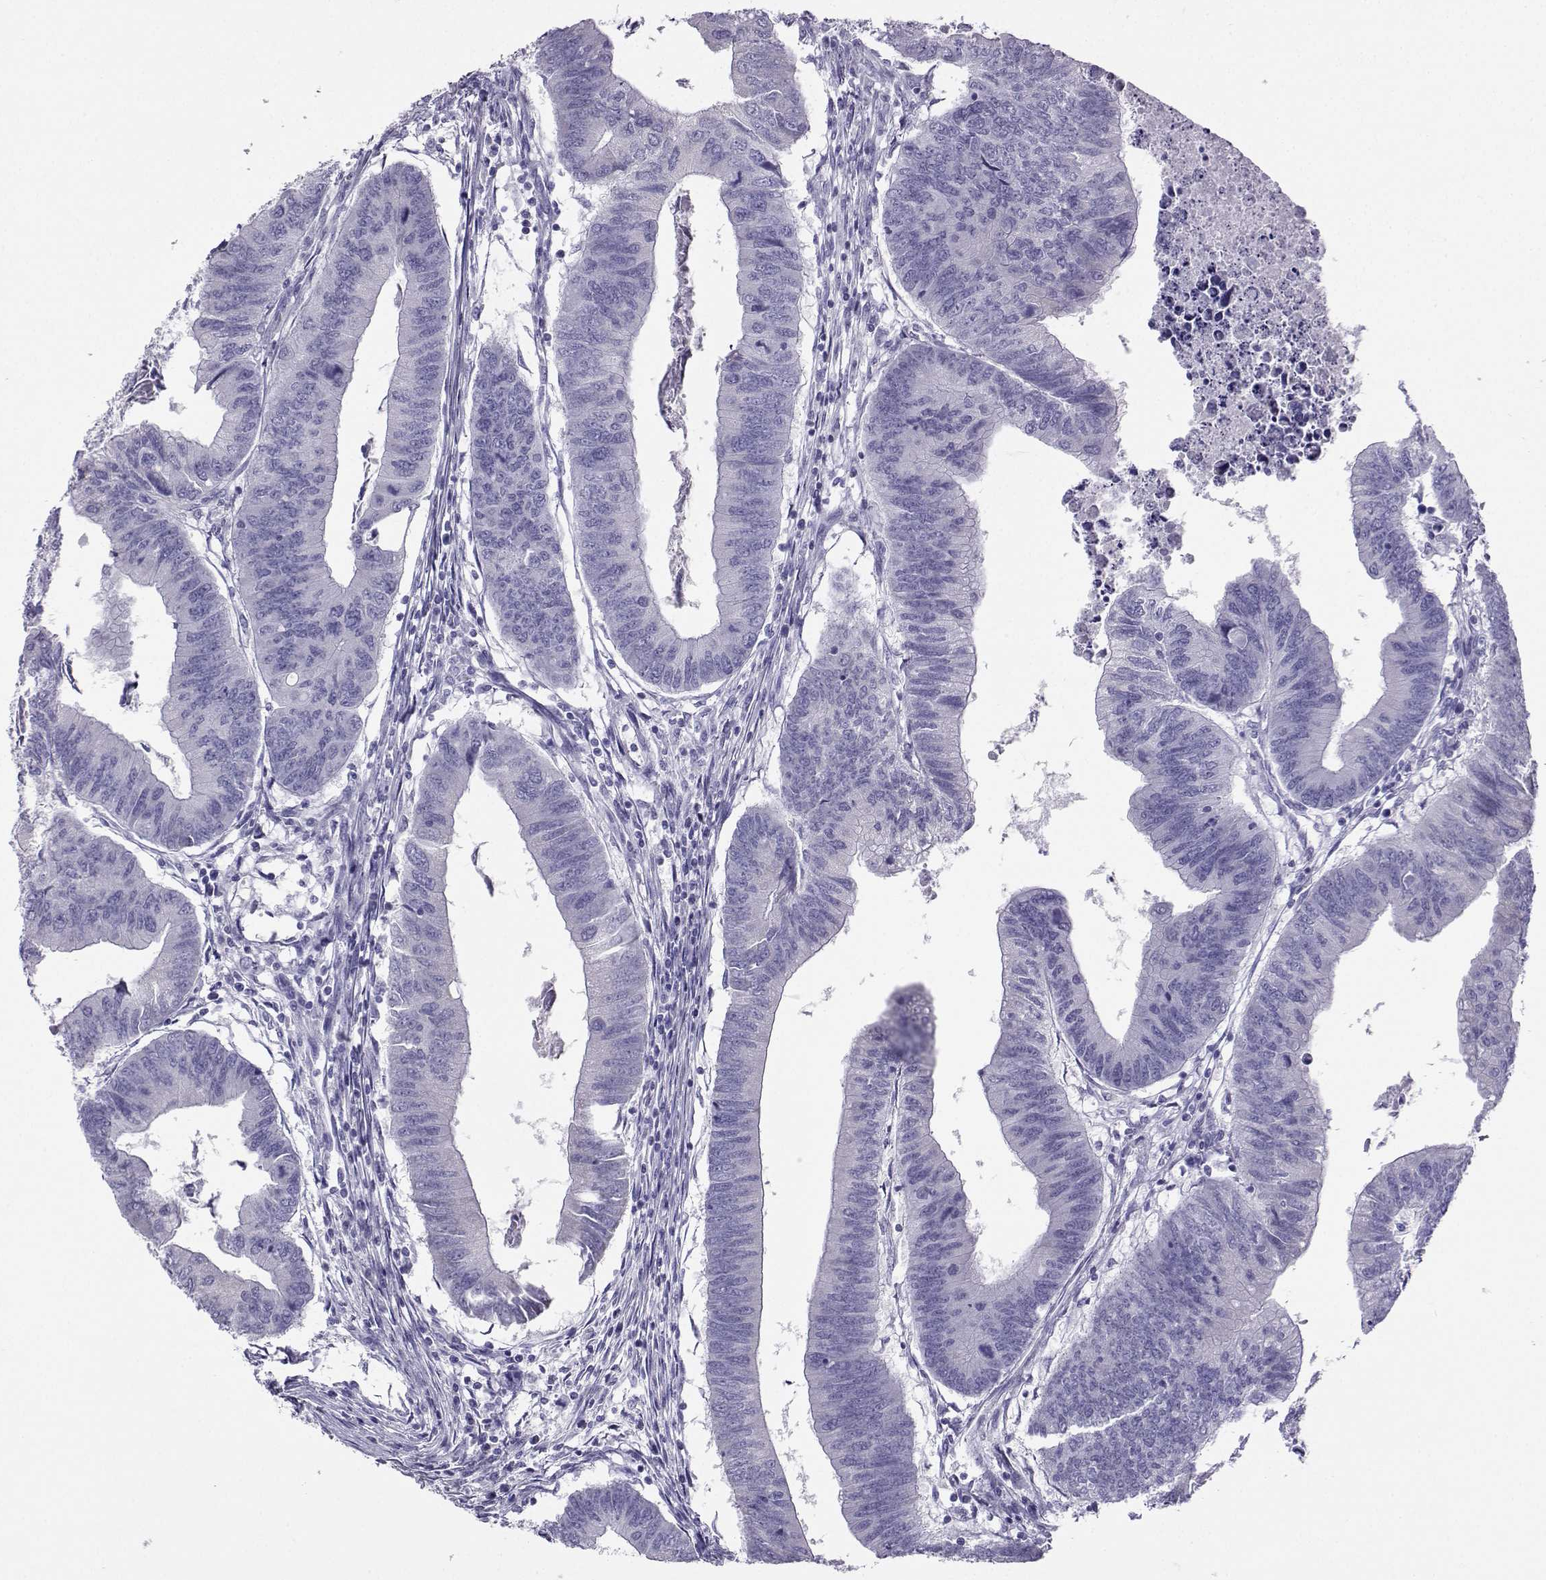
{"staining": {"intensity": "negative", "quantity": "none", "location": "none"}, "tissue": "colorectal cancer", "cell_type": "Tumor cells", "image_type": "cancer", "snomed": [{"axis": "morphology", "description": "Adenocarcinoma, NOS"}, {"axis": "topography", "description": "Colon"}], "caption": "This is an IHC micrograph of colorectal cancer. There is no positivity in tumor cells.", "gene": "FBXO24", "patient": {"sex": "male", "age": 53}}